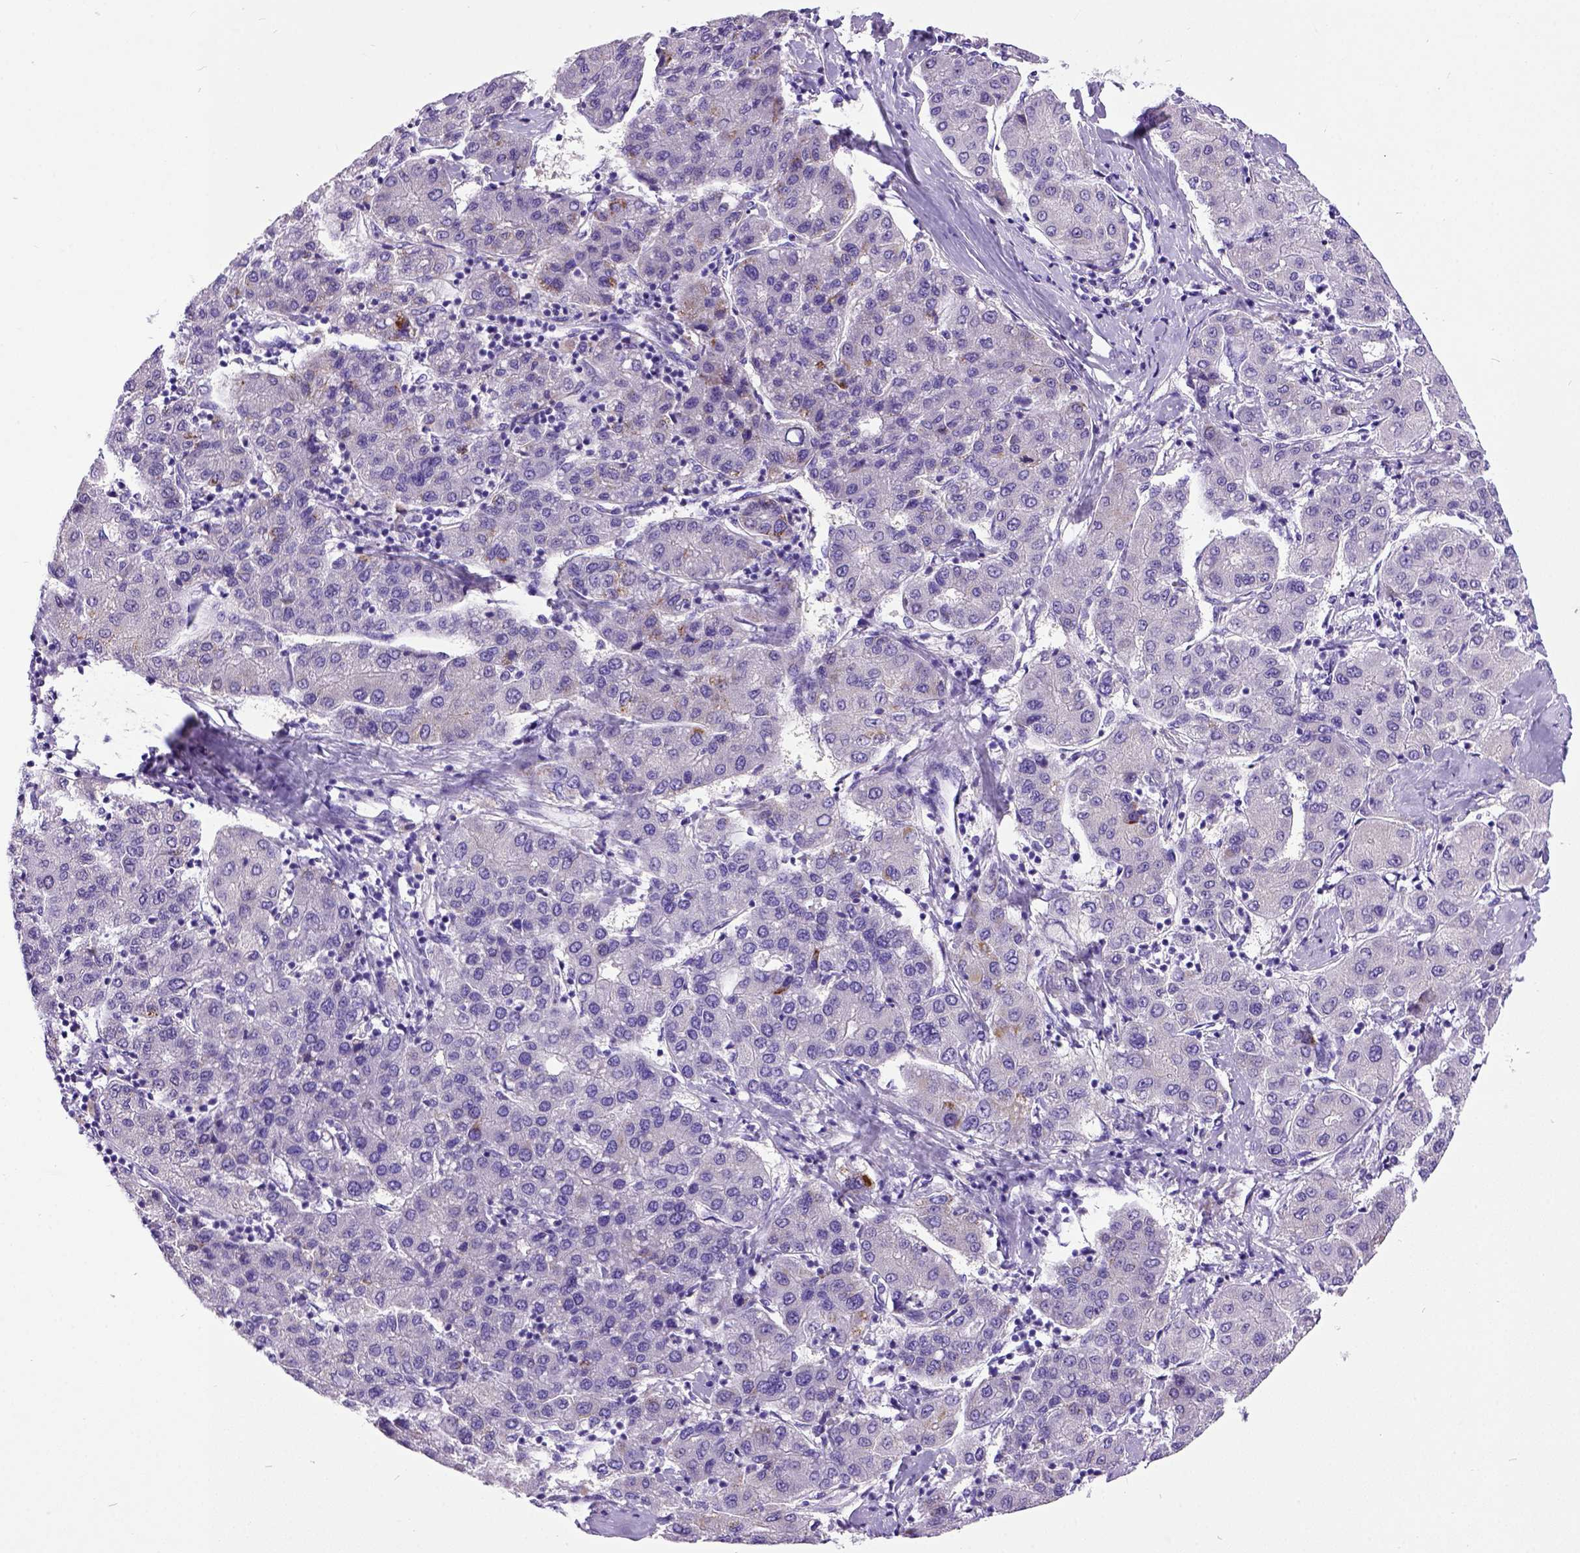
{"staining": {"intensity": "negative", "quantity": "none", "location": "none"}, "tissue": "liver cancer", "cell_type": "Tumor cells", "image_type": "cancer", "snomed": [{"axis": "morphology", "description": "Carcinoma, Hepatocellular, NOS"}, {"axis": "topography", "description": "Liver"}], "caption": "High magnification brightfield microscopy of hepatocellular carcinoma (liver) stained with DAB (3,3'-diaminobenzidine) (brown) and counterstained with hematoxylin (blue): tumor cells show no significant staining.", "gene": "IGF2", "patient": {"sex": "male", "age": 65}}